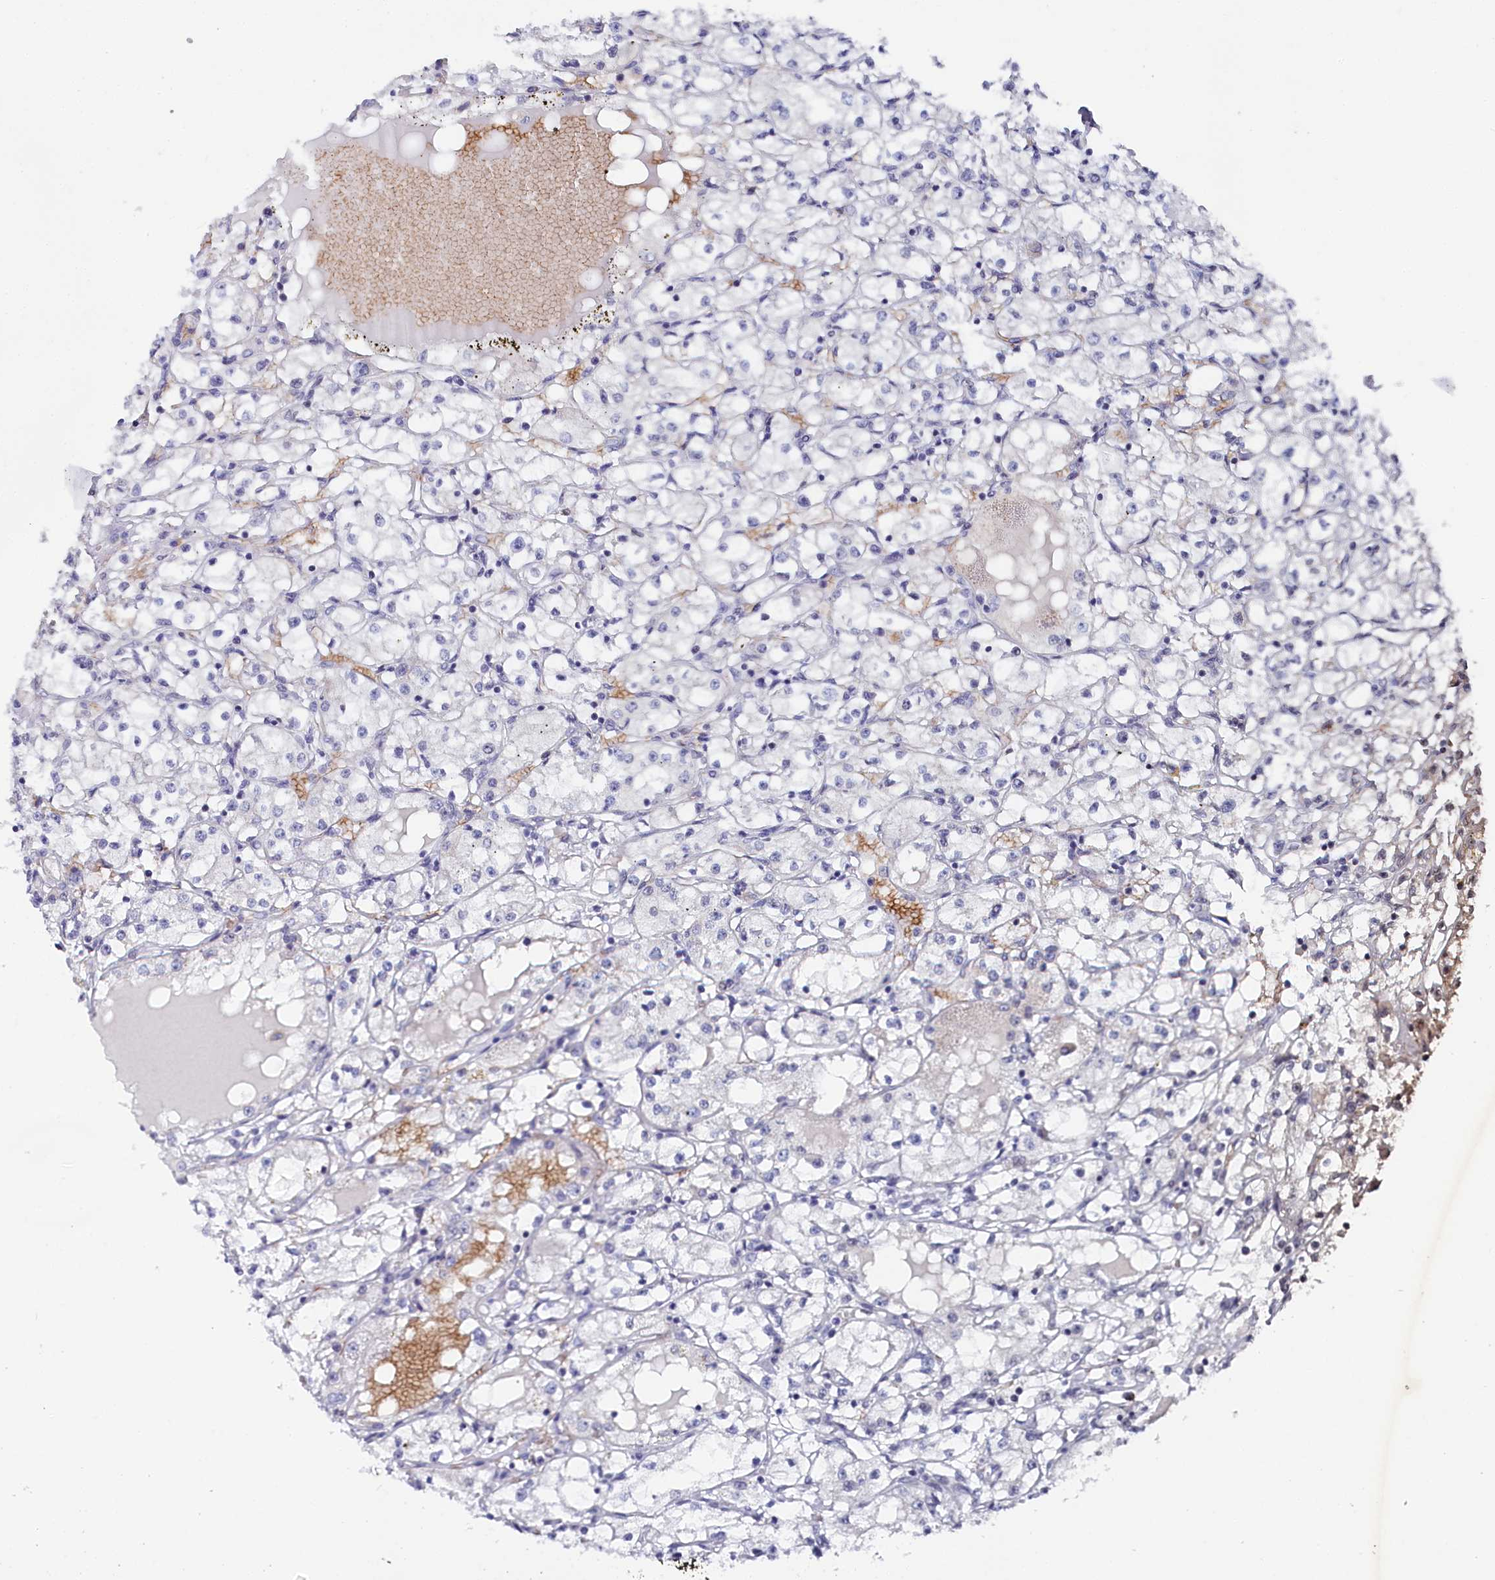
{"staining": {"intensity": "negative", "quantity": "none", "location": "none"}, "tissue": "renal cancer", "cell_type": "Tumor cells", "image_type": "cancer", "snomed": [{"axis": "morphology", "description": "Adenocarcinoma, NOS"}, {"axis": "topography", "description": "Kidney"}], "caption": "Renal cancer stained for a protein using immunohistochemistry (IHC) exhibits no staining tumor cells.", "gene": "TIGD4", "patient": {"sex": "male", "age": 56}}